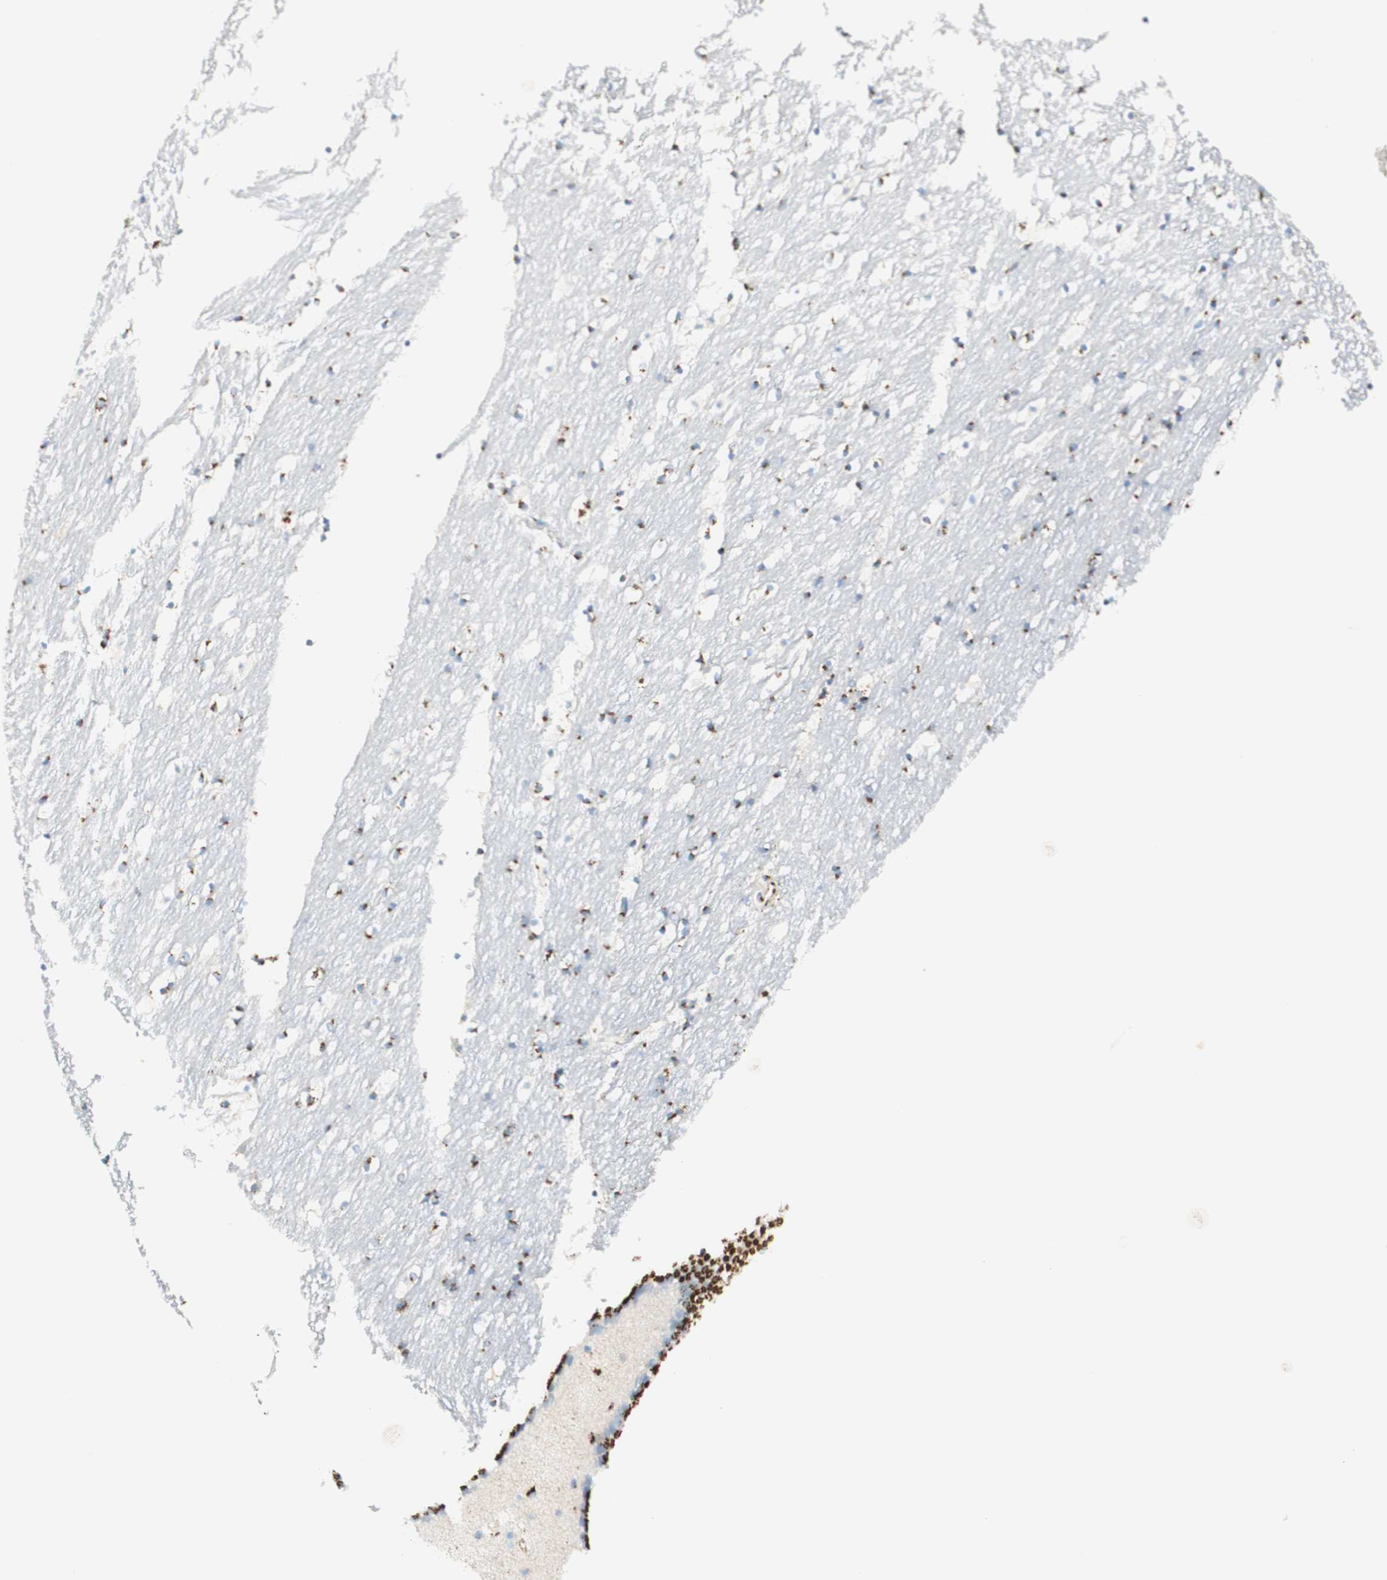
{"staining": {"intensity": "moderate", "quantity": ">75%", "location": "cytoplasmic/membranous"}, "tissue": "caudate", "cell_type": "Glial cells", "image_type": "normal", "snomed": [{"axis": "morphology", "description": "Normal tissue, NOS"}, {"axis": "topography", "description": "Lateral ventricle wall"}], "caption": "About >75% of glial cells in normal human caudate demonstrate moderate cytoplasmic/membranous protein expression as visualized by brown immunohistochemical staining.", "gene": "GOLGB1", "patient": {"sex": "male", "age": 45}}